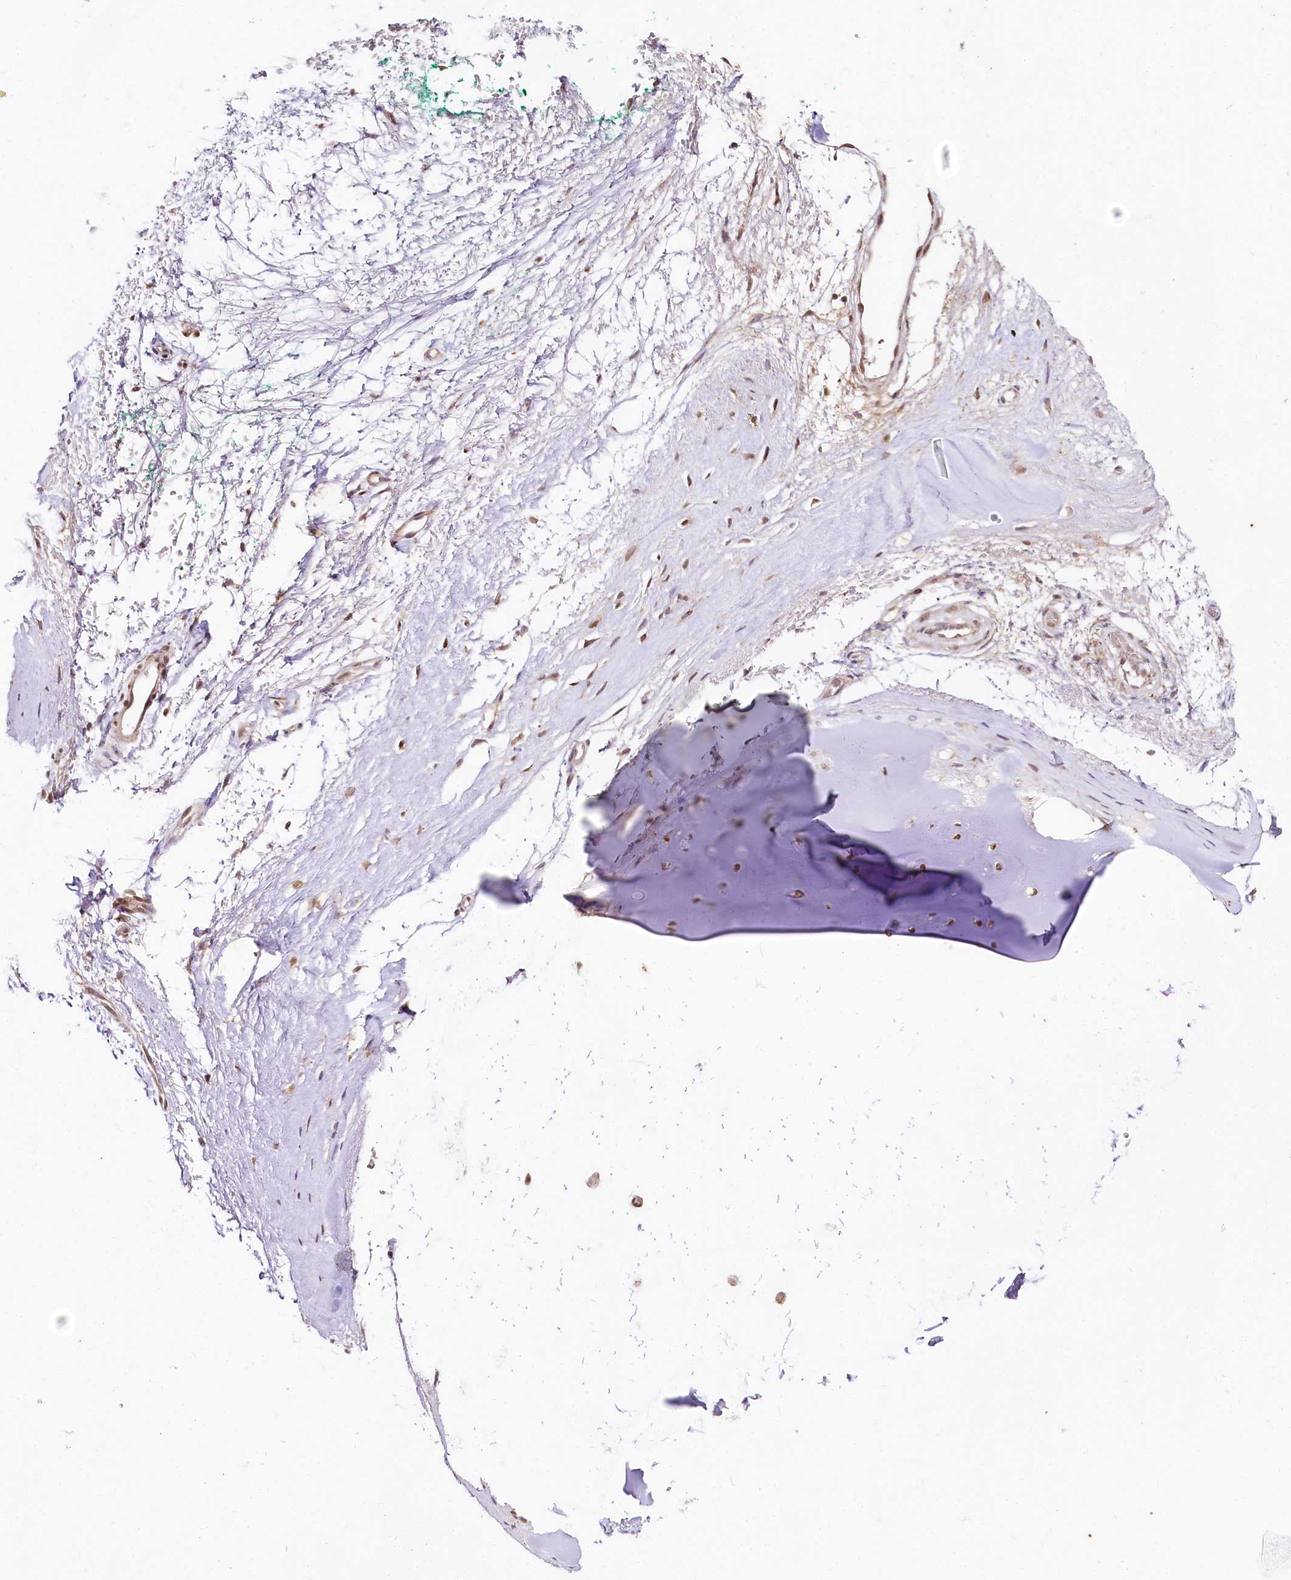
{"staining": {"intensity": "moderate", "quantity": "25%-75%", "location": "nuclear"}, "tissue": "adipose tissue", "cell_type": "Adipocytes", "image_type": "normal", "snomed": [{"axis": "morphology", "description": "Normal tissue, NOS"}, {"axis": "morphology", "description": "Basal cell carcinoma"}, {"axis": "topography", "description": "Cartilage tissue"}, {"axis": "topography", "description": "Nasopharynx"}, {"axis": "topography", "description": "Oral tissue"}], "caption": "Immunohistochemistry (IHC) staining of unremarkable adipose tissue, which shows medium levels of moderate nuclear expression in about 25%-75% of adipocytes indicating moderate nuclear protein positivity. The staining was performed using DAB (3,3'-diaminobenzidine) (brown) for protein detection and nuclei were counterstained in hematoxylin (blue).", "gene": "CNPY2", "patient": {"sex": "female", "age": 77}}